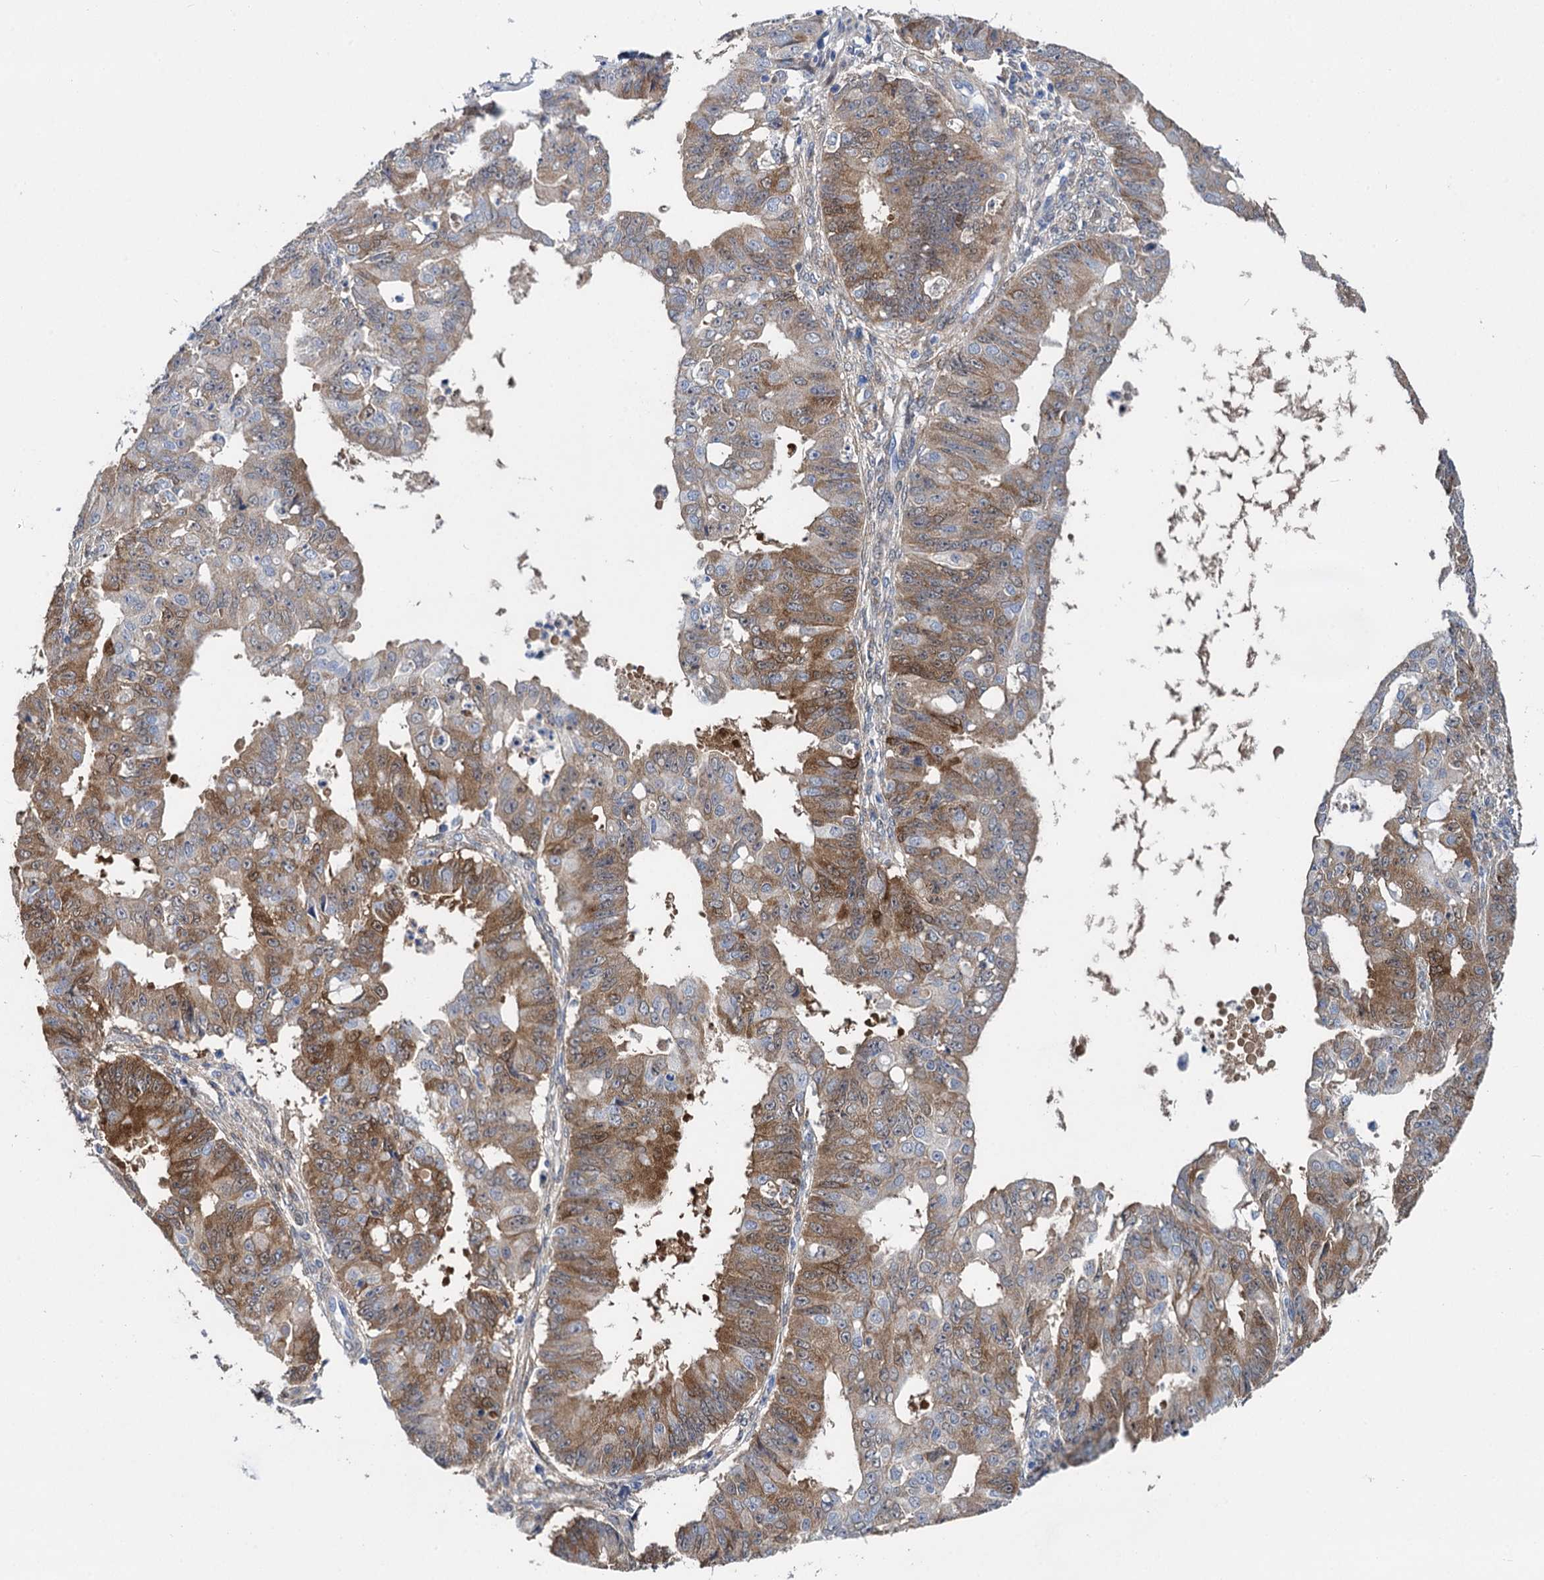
{"staining": {"intensity": "moderate", "quantity": ">75%", "location": "cytoplasmic/membranous"}, "tissue": "ovarian cancer", "cell_type": "Tumor cells", "image_type": "cancer", "snomed": [{"axis": "morphology", "description": "Carcinoma, endometroid"}, {"axis": "topography", "description": "Appendix"}, {"axis": "topography", "description": "Ovary"}], "caption": "DAB (3,3'-diaminobenzidine) immunohistochemical staining of human endometroid carcinoma (ovarian) exhibits moderate cytoplasmic/membranous protein staining in approximately >75% of tumor cells.", "gene": "GSTM3", "patient": {"sex": "female", "age": 42}}